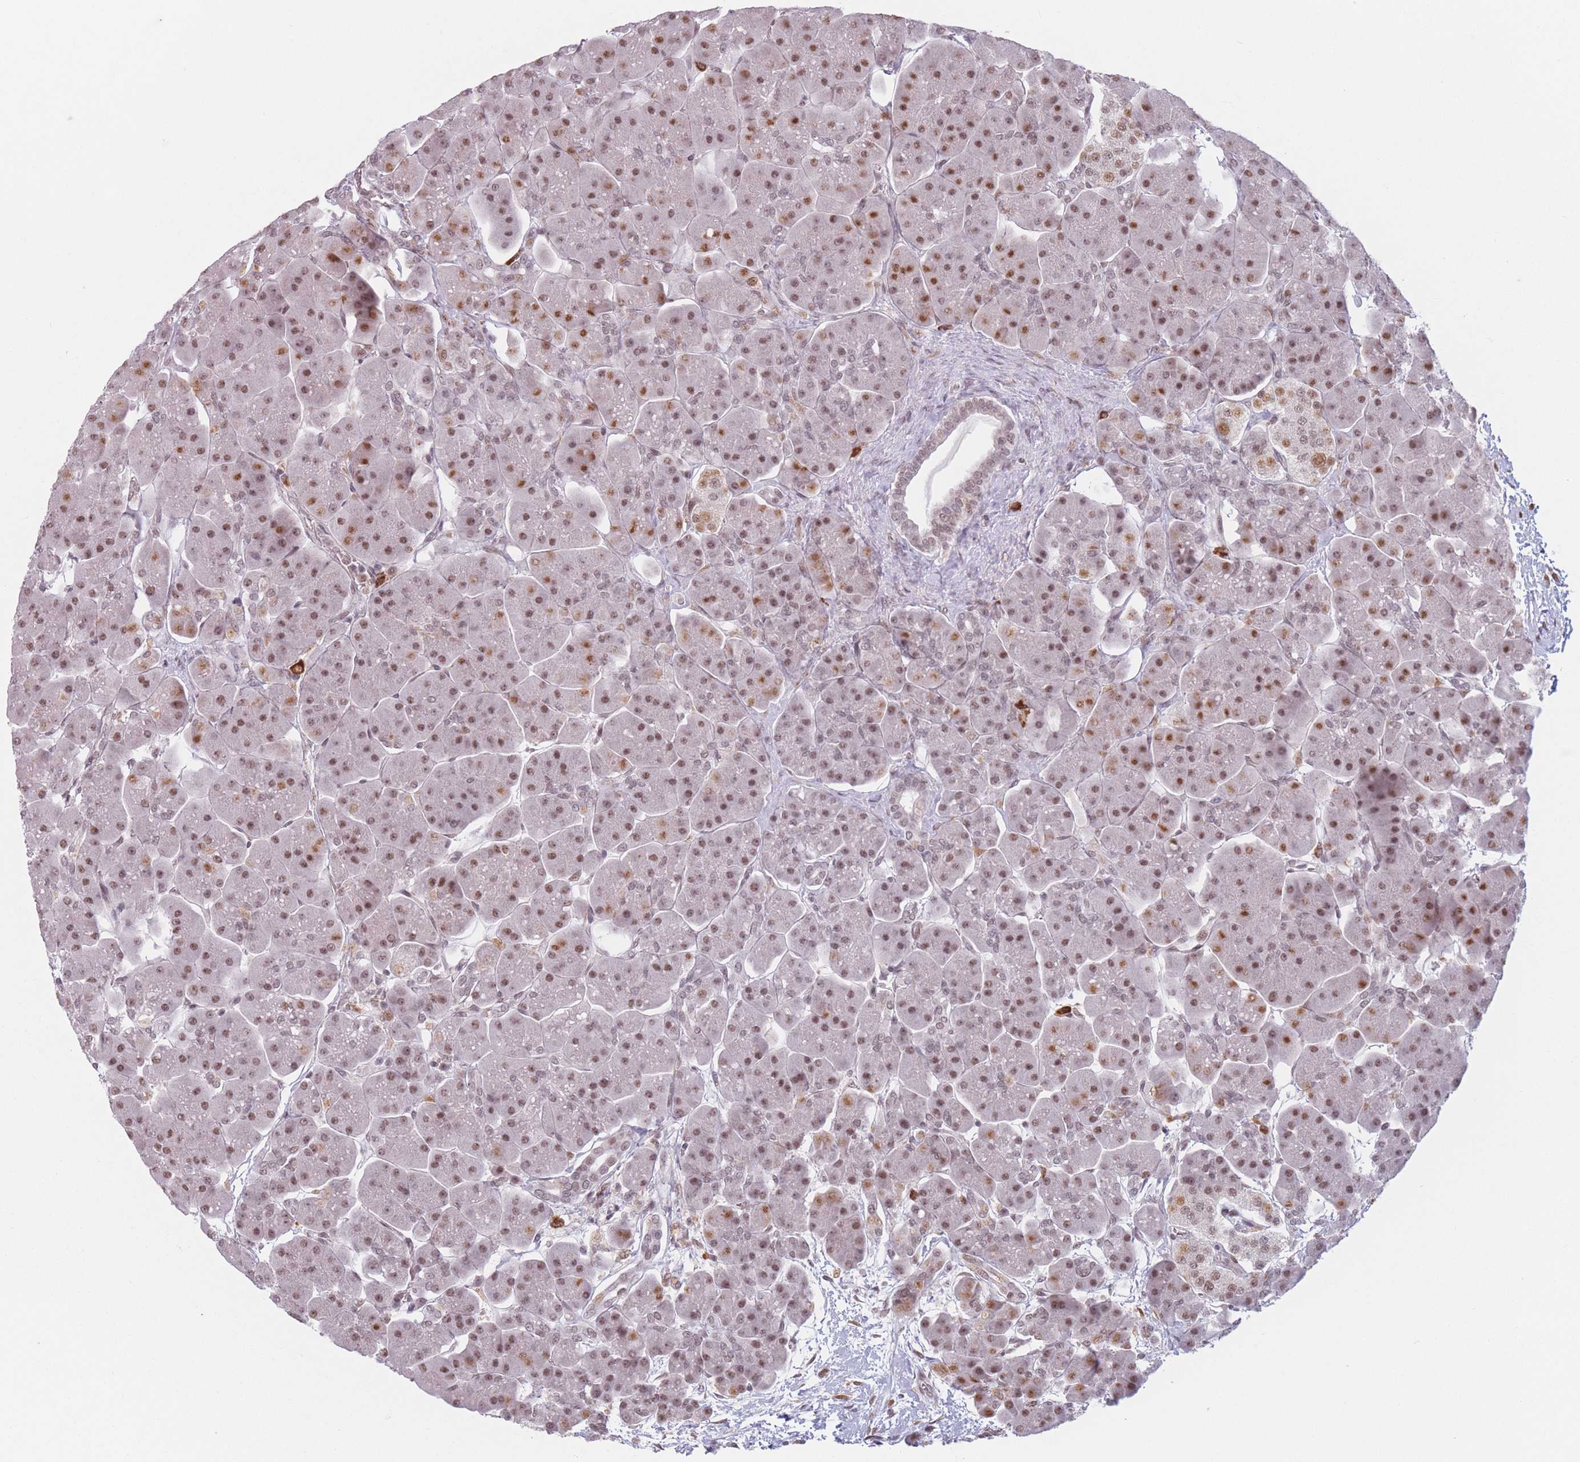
{"staining": {"intensity": "moderate", "quantity": ">75%", "location": "nuclear"}, "tissue": "pancreas", "cell_type": "Exocrine glandular cells", "image_type": "normal", "snomed": [{"axis": "morphology", "description": "Normal tissue, NOS"}, {"axis": "topography", "description": "Pancreas"}], "caption": "Protein expression analysis of normal human pancreas reveals moderate nuclear staining in approximately >75% of exocrine glandular cells. (DAB IHC, brown staining for protein, blue staining for nuclei).", "gene": "SUPT6H", "patient": {"sex": "male", "age": 66}}